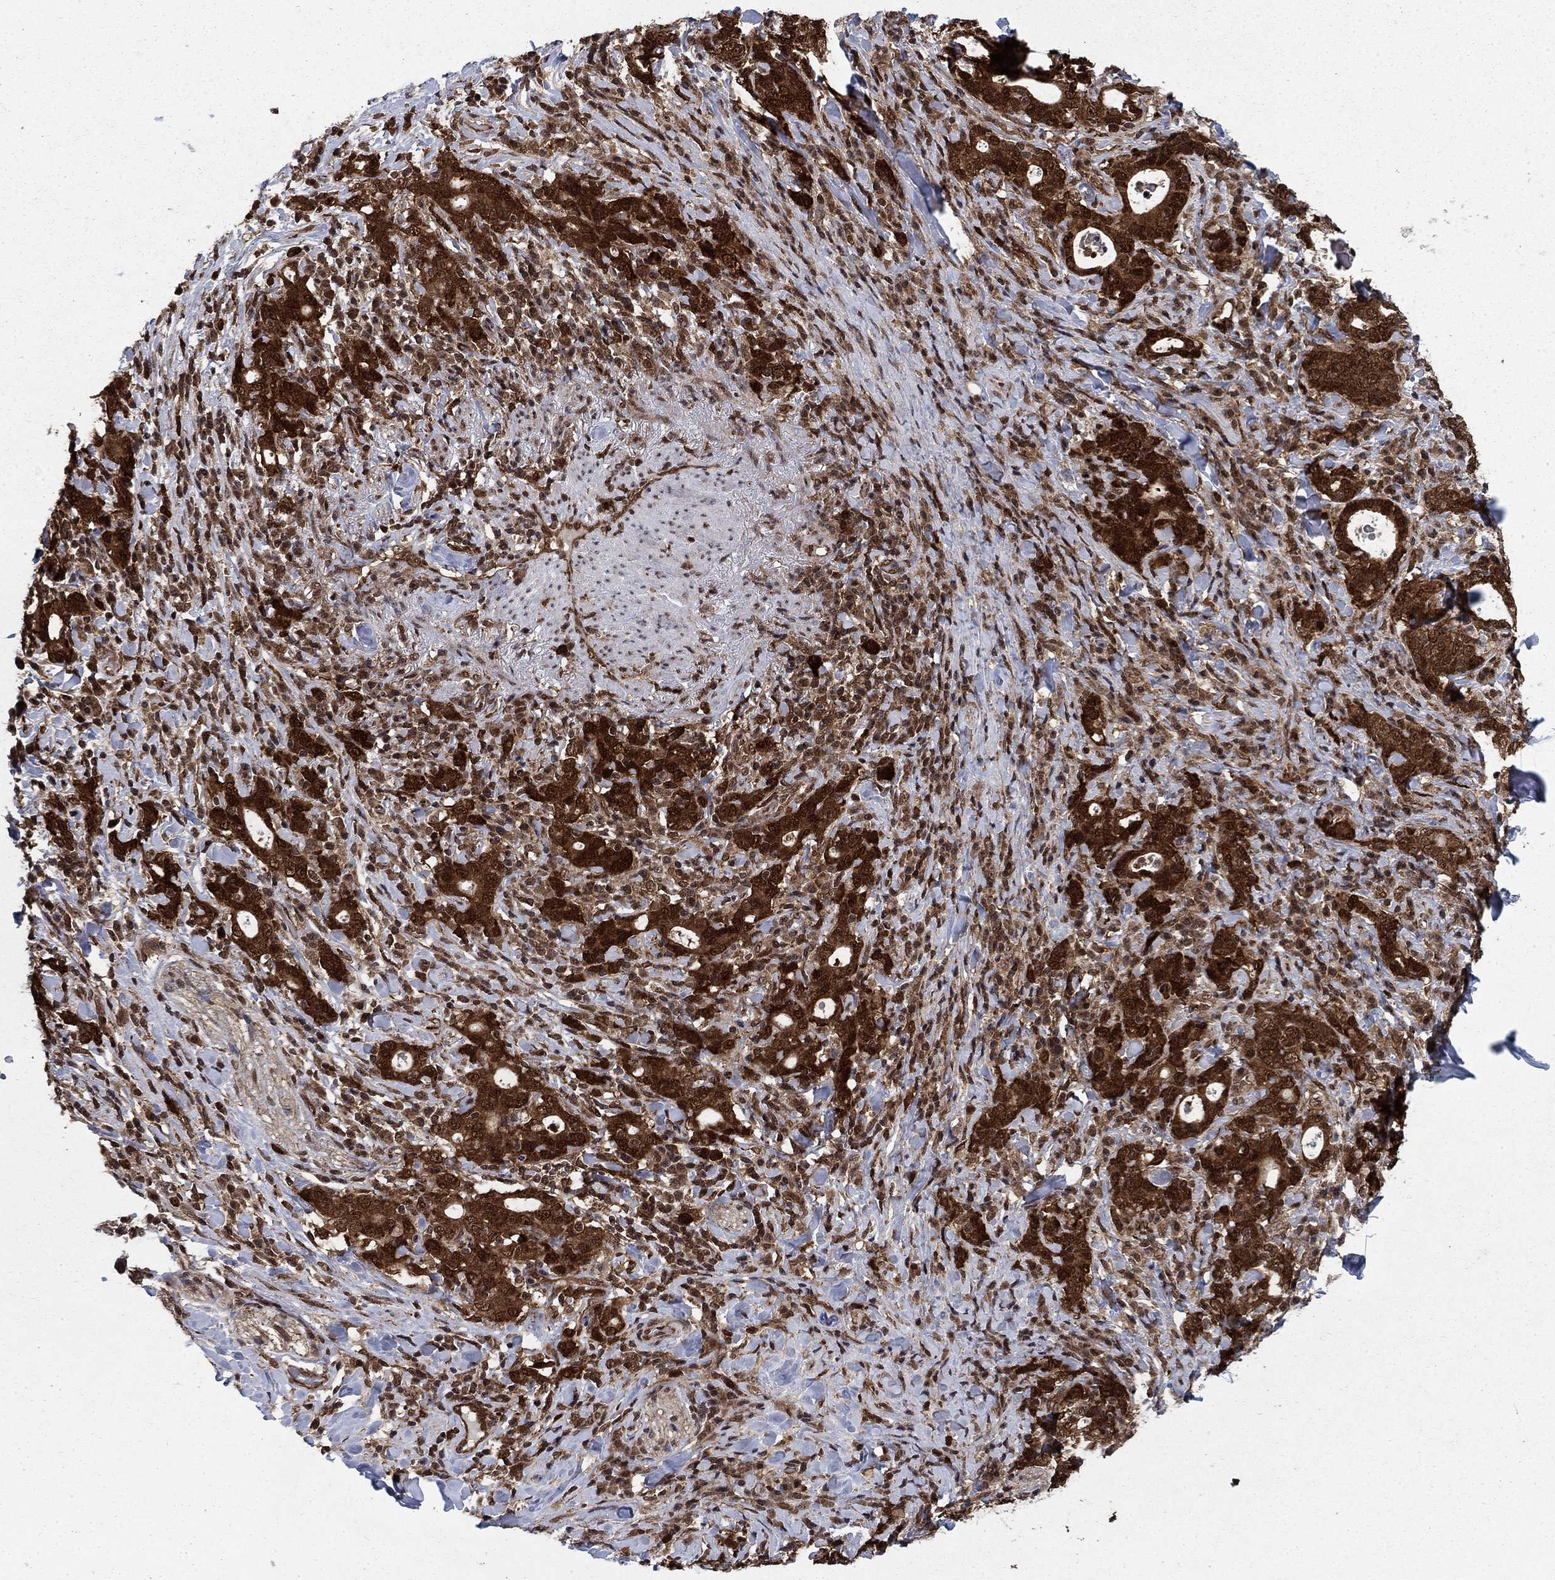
{"staining": {"intensity": "strong", "quantity": ">75%", "location": "cytoplasmic/membranous,nuclear"}, "tissue": "stomach cancer", "cell_type": "Tumor cells", "image_type": "cancer", "snomed": [{"axis": "morphology", "description": "Adenocarcinoma, NOS"}, {"axis": "topography", "description": "Stomach"}], "caption": "DAB (3,3'-diaminobenzidine) immunohistochemical staining of human stomach cancer (adenocarcinoma) displays strong cytoplasmic/membranous and nuclear protein positivity in approximately >75% of tumor cells.", "gene": "DNAJA1", "patient": {"sex": "male", "age": 79}}